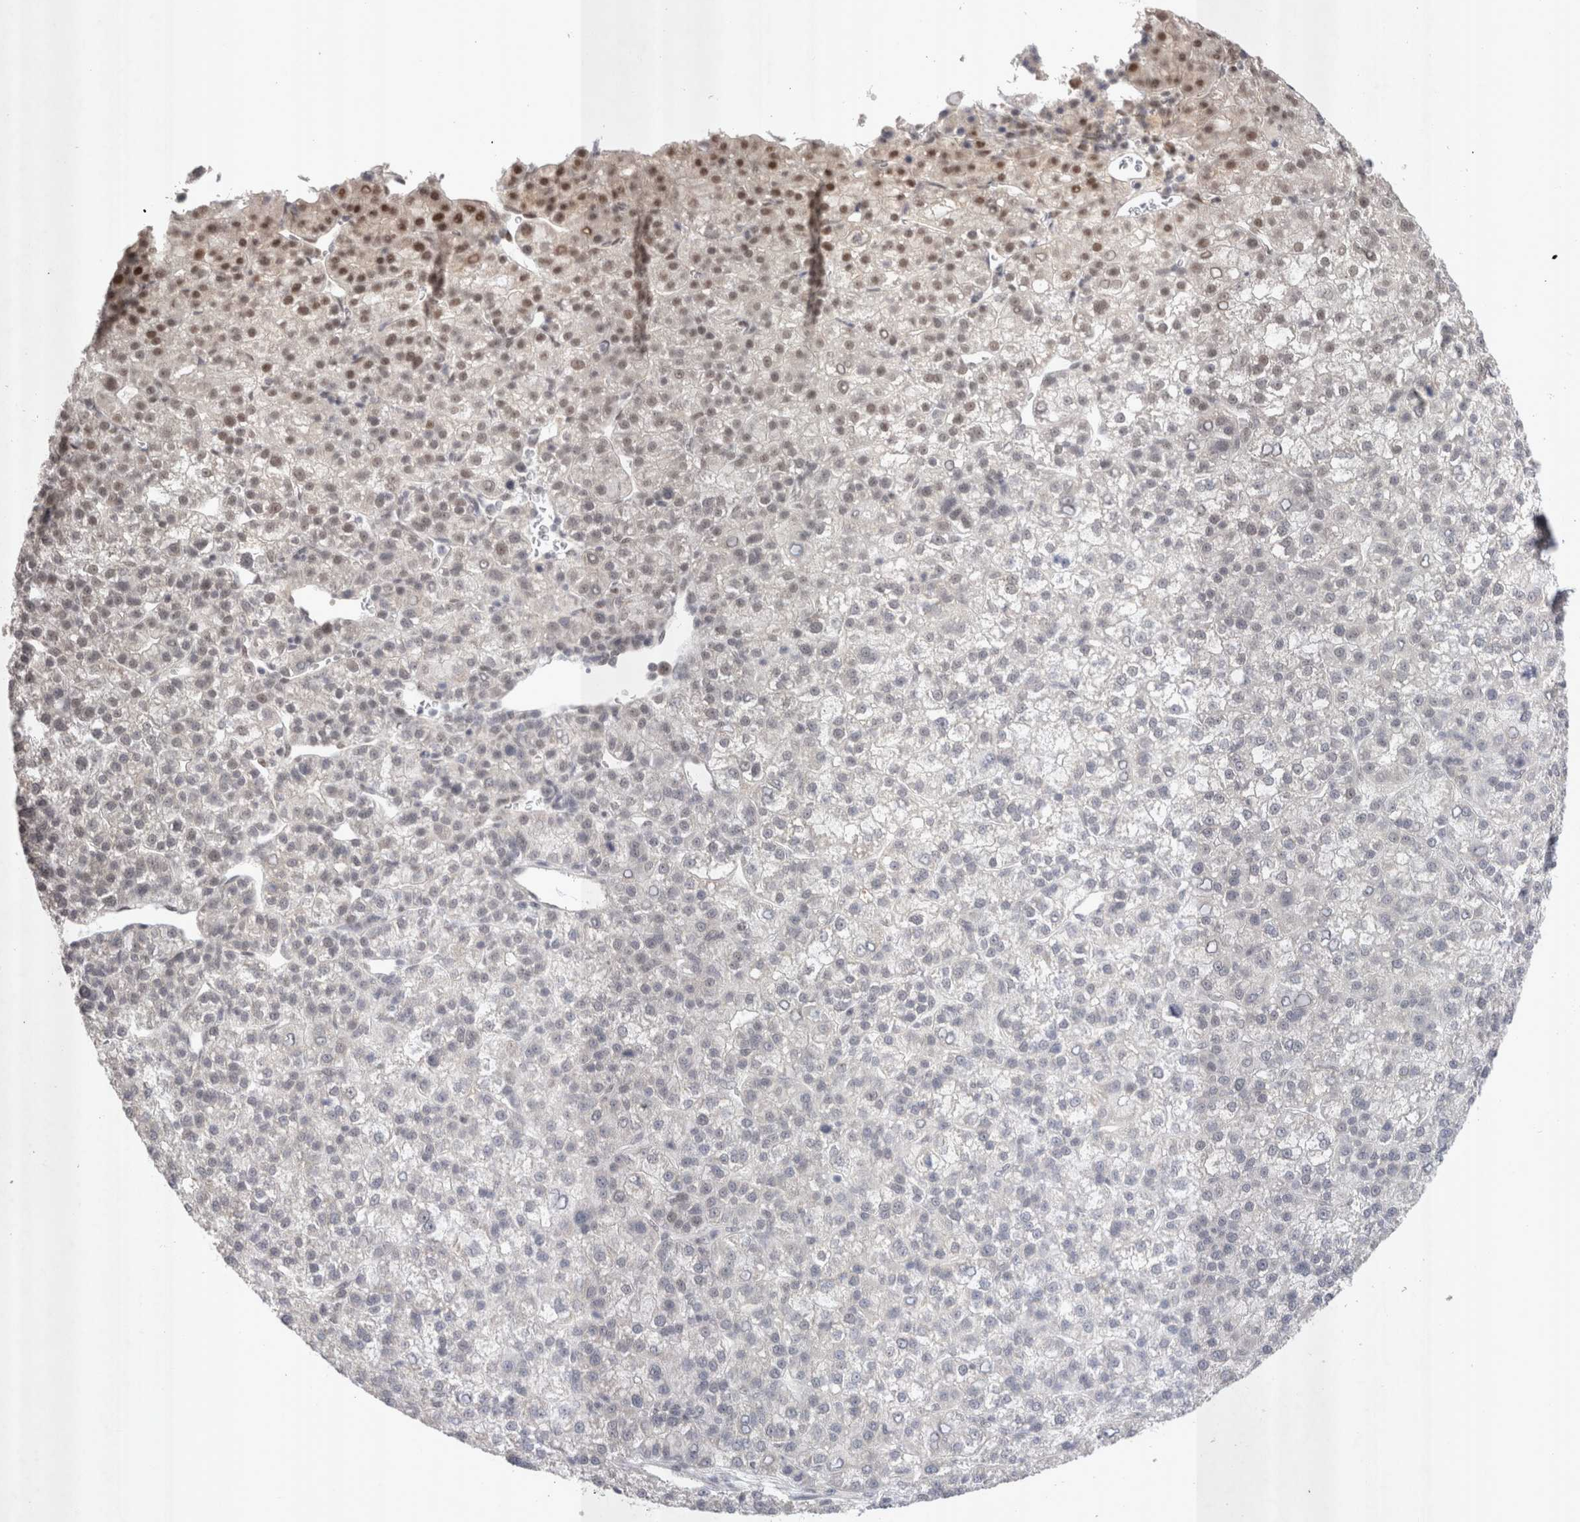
{"staining": {"intensity": "moderate", "quantity": "<25%", "location": "nuclear"}, "tissue": "liver cancer", "cell_type": "Tumor cells", "image_type": "cancer", "snomed": [{"axis": "morphology", "description": "Carcinoma, Hepatocellular, NOS"}, {"axis": "topography", "description": "Liver"}], "caption": "DAB (3,3'-diaminobenzidine) immunohistochemical staining of liver hepatocellular carcinoma shows moderate nuclear protein staining in about <25% of tumor cells. (DAB IHC, brown staining for protein, blue staining for nuclei).", "gene": "RECQL4", "patient": {"sex": "female", "age": 58}}